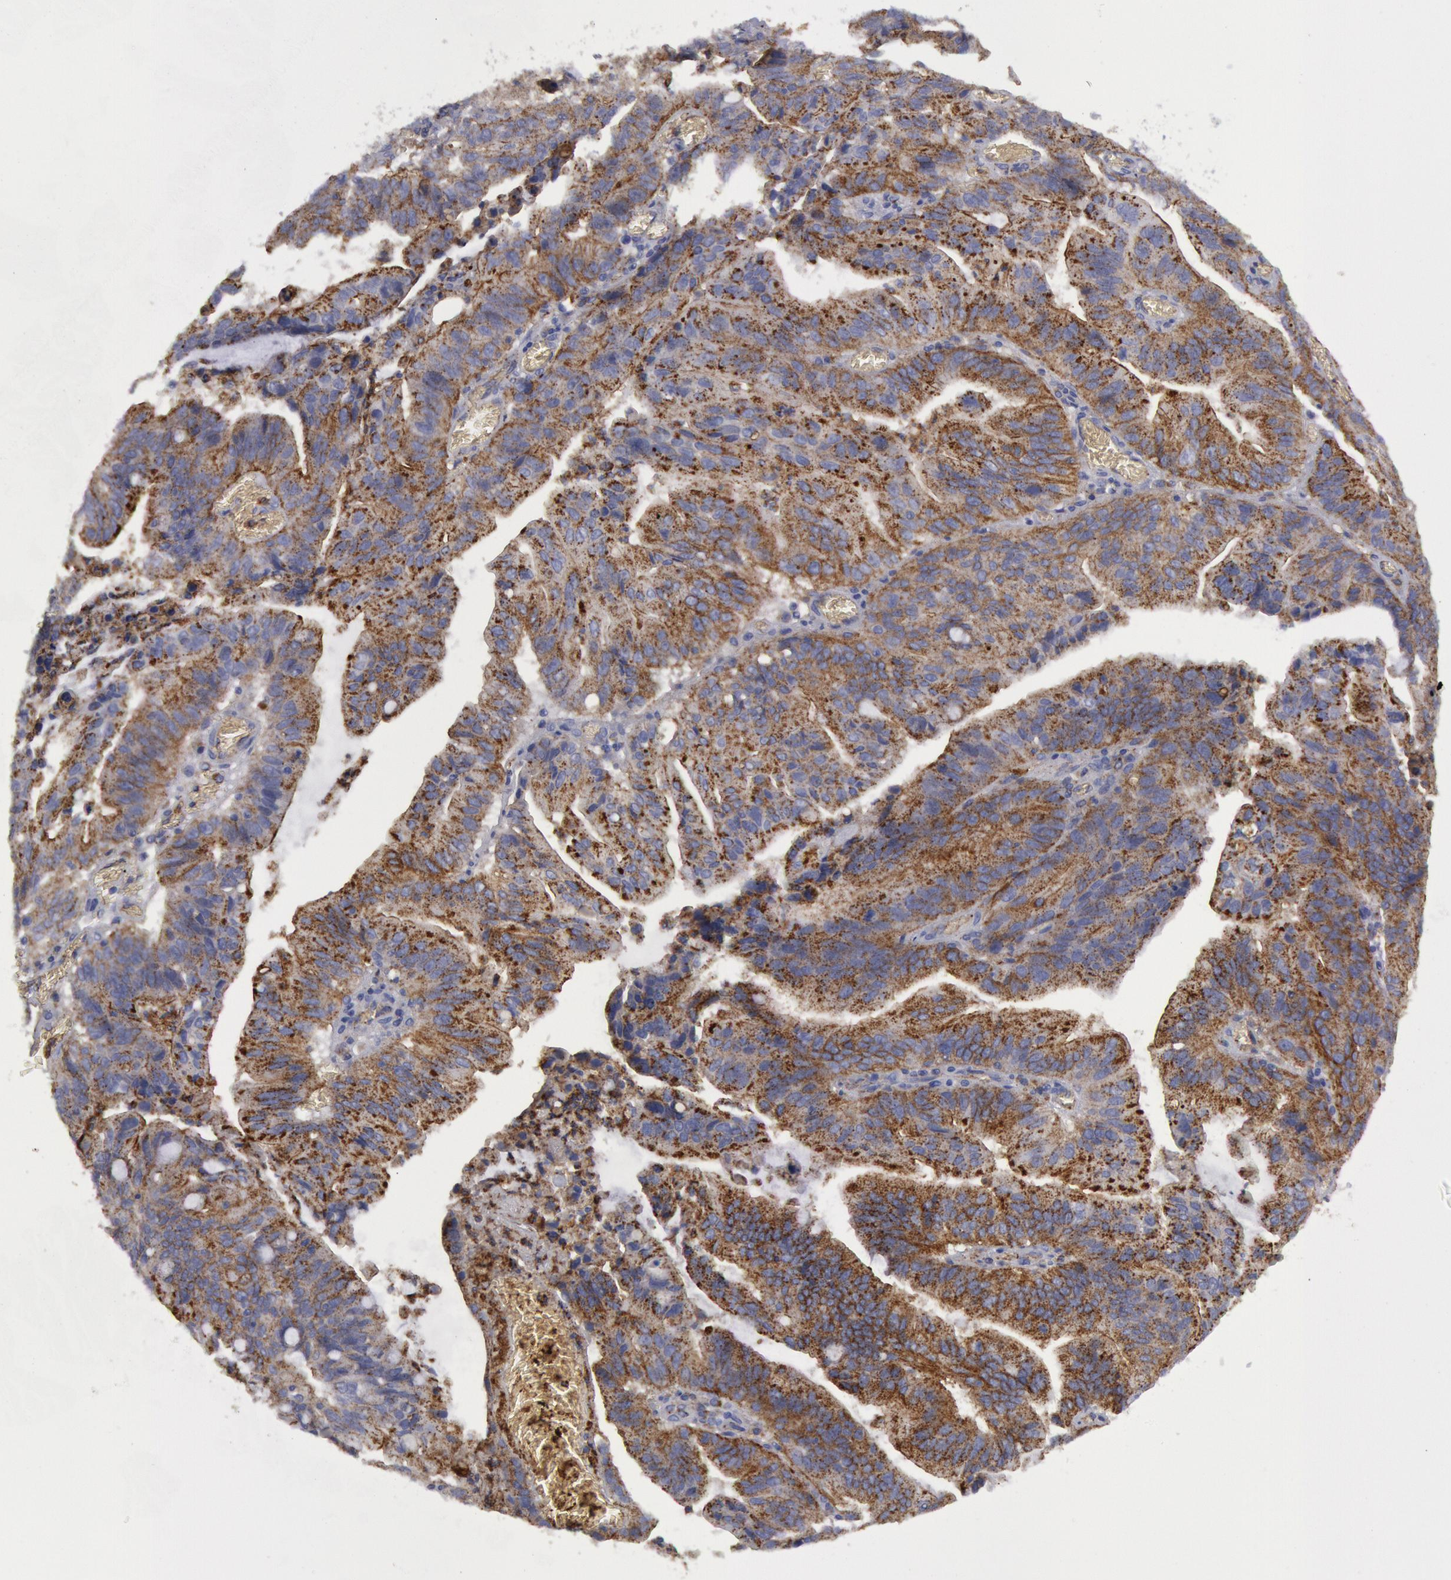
{"staining": {"intensity": "weak", "quantity": "25%-75%", "location": "cytoplasmic/membranous"}, "tissue": "stomach cancer", "cell_type": "Tumor cells", "image_type": "cancer", "snomed": [{"axis": "morphology", "description": "Adenocarcinoma, NOS"}, {"axis": "topography", "description": "Stomach, upper"}], "caption": "This photomicrograph displays IHC staining of human adenocarcinoma (stomach), with low weak cytoplasmic/membranous staining in about 25%-75% of tumor cells.", "gene": "FLOT1", "patient": {"sex": "male", "age": 63}}